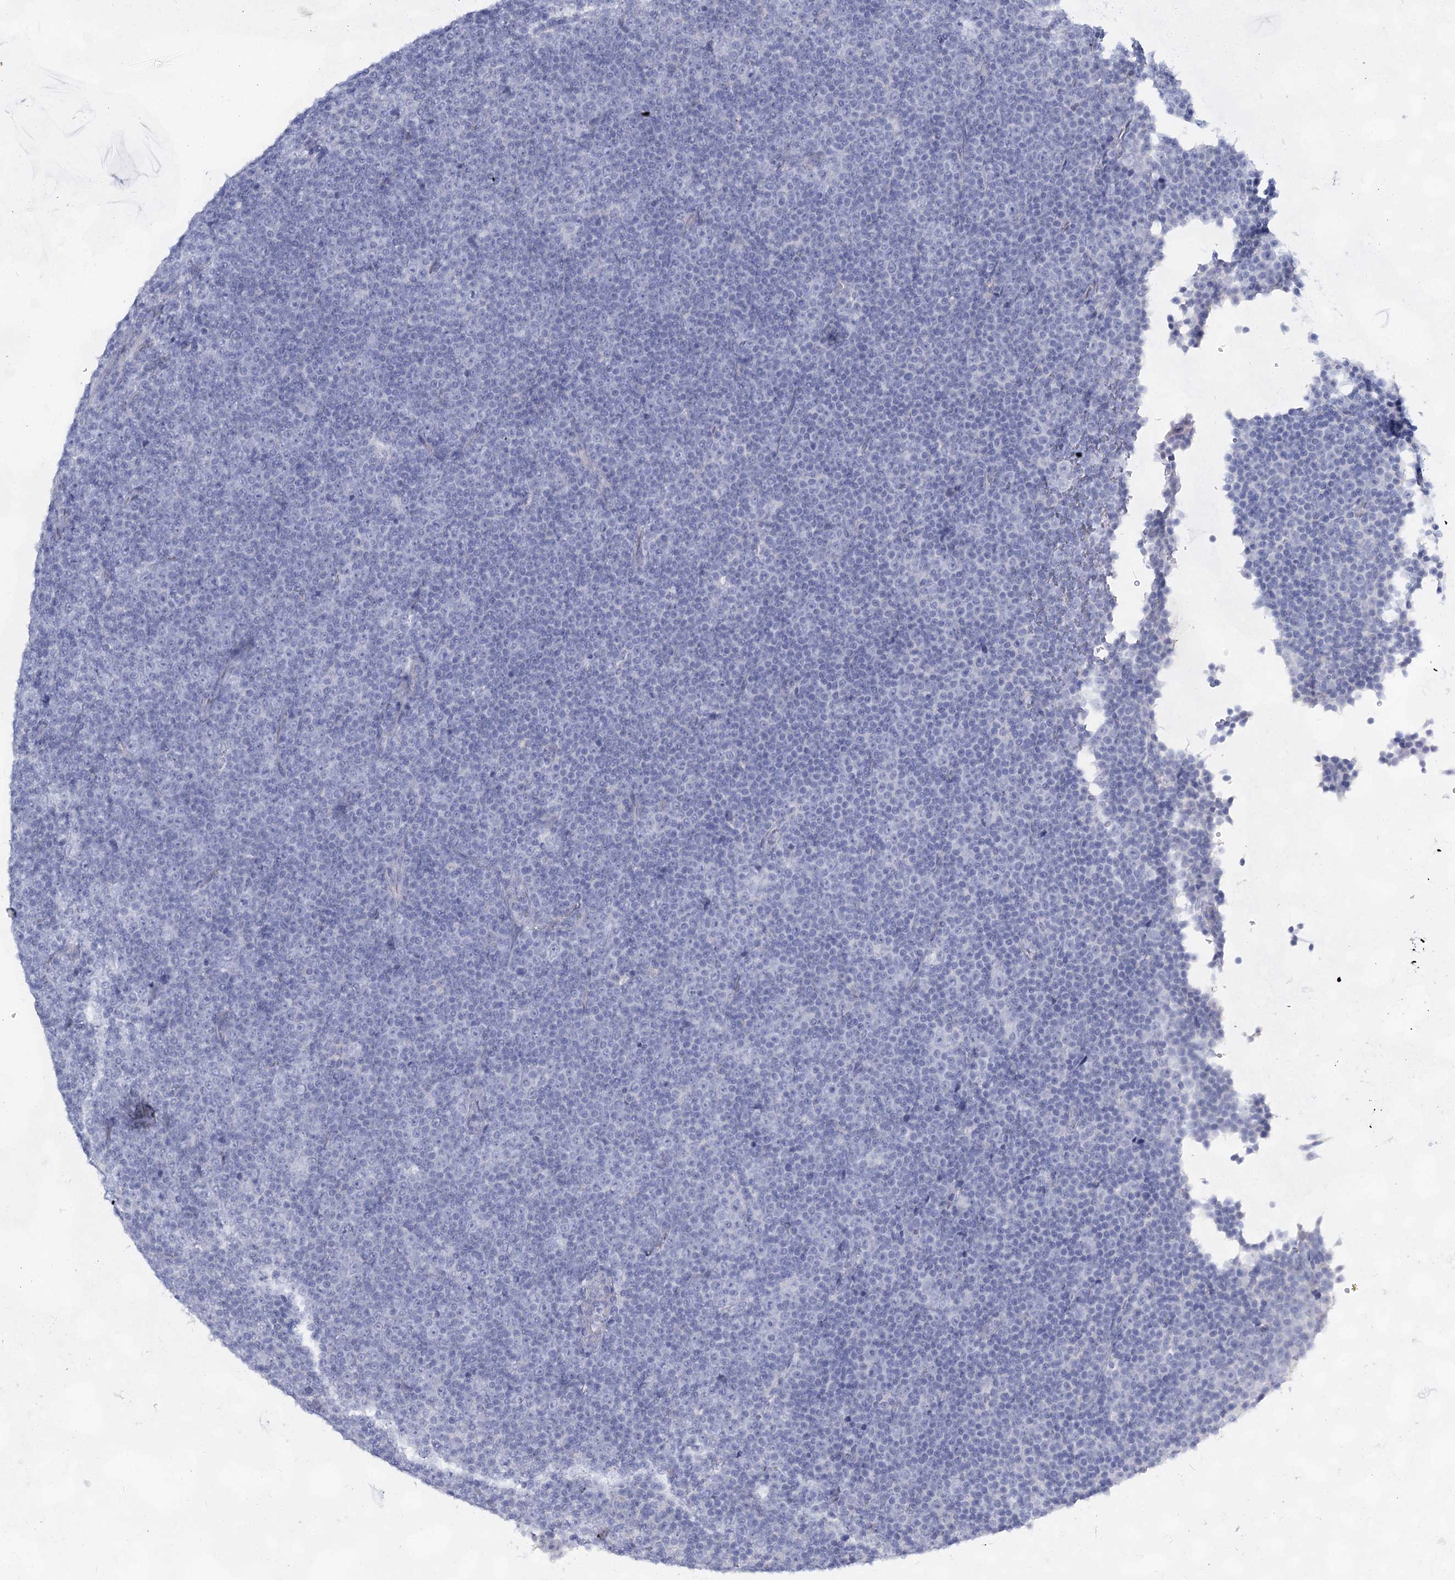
{"staining": {"intensity": "negative", "quantity": "none", "location": "none"}, "tissue": "lymphoma", "cell_type": "Tumor cells", "image_type": "cancer", "snomed": [{"axis": "morphology", "description": "Malignant lymphoma, non-Hodgkin's type, Low grade"}, {"axis": "topography", "description": "Lymph node"}], "caption": "Protein analysis of lymphoma displays no significant positivity in tumor cells.", "gene": "SLC17A2", "patient": {"sex": "female", "age": 67}}